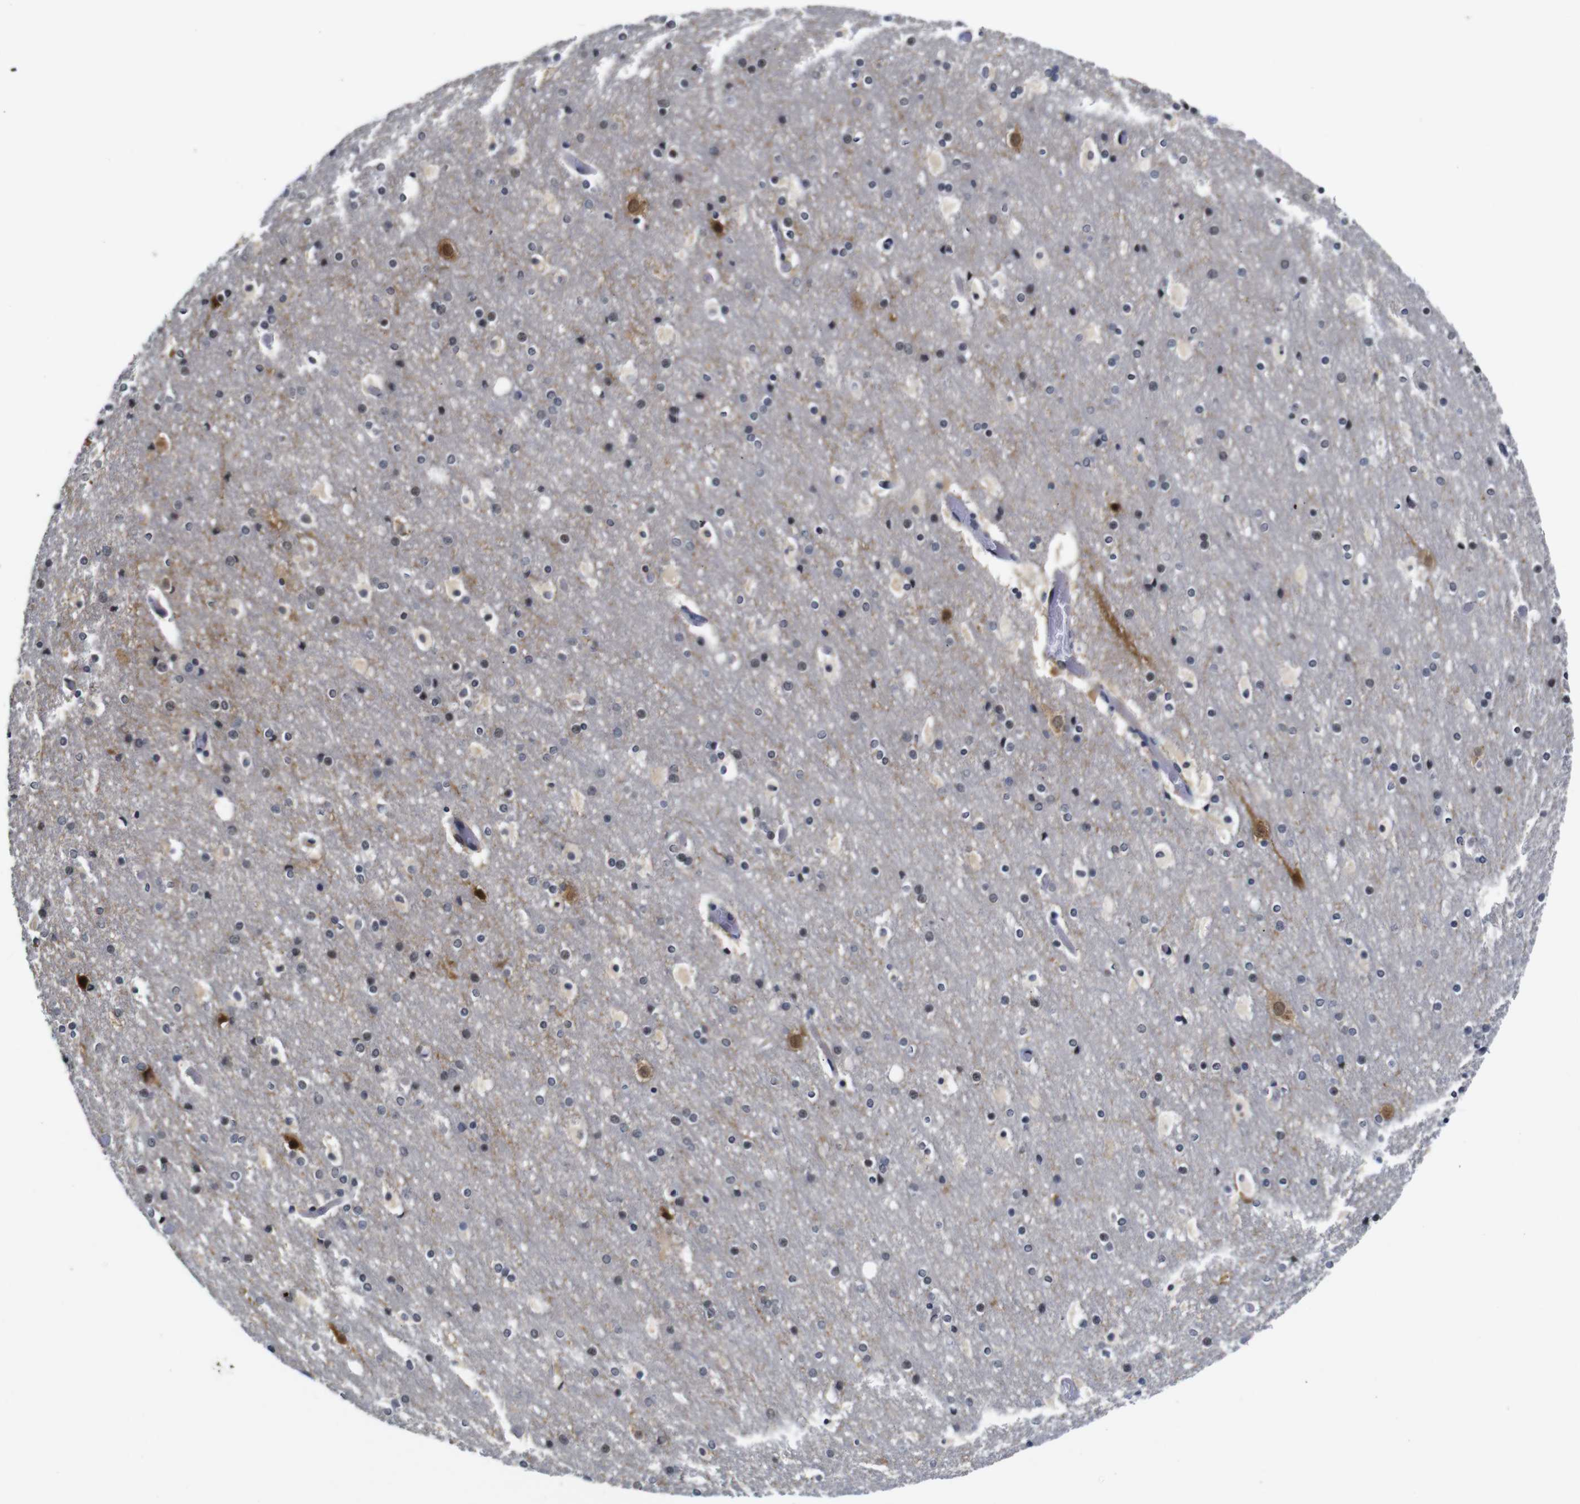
{"staining": {"intensity": "negative", "quantity": "none", "location": "none"}, "tissue": "cerebral cortex", "cell_type": "Endothelial cells", "image_type": "normal", "snomed": [{"axis": "morphology", "description": "Normal tissue, NOS"}, {"axis": "topography", "description": "Cerebral cortex"}], "caption": "Immunohistochemistry micrograph of unremarkable cerebral cortex: cerebral cortex stained with DAB (3,3'-diaminobenzidine) reveals no significant protein staining in endothelial cells.", "gene": "NTRK3", "patient": {"sex": "male", "age": 57}}